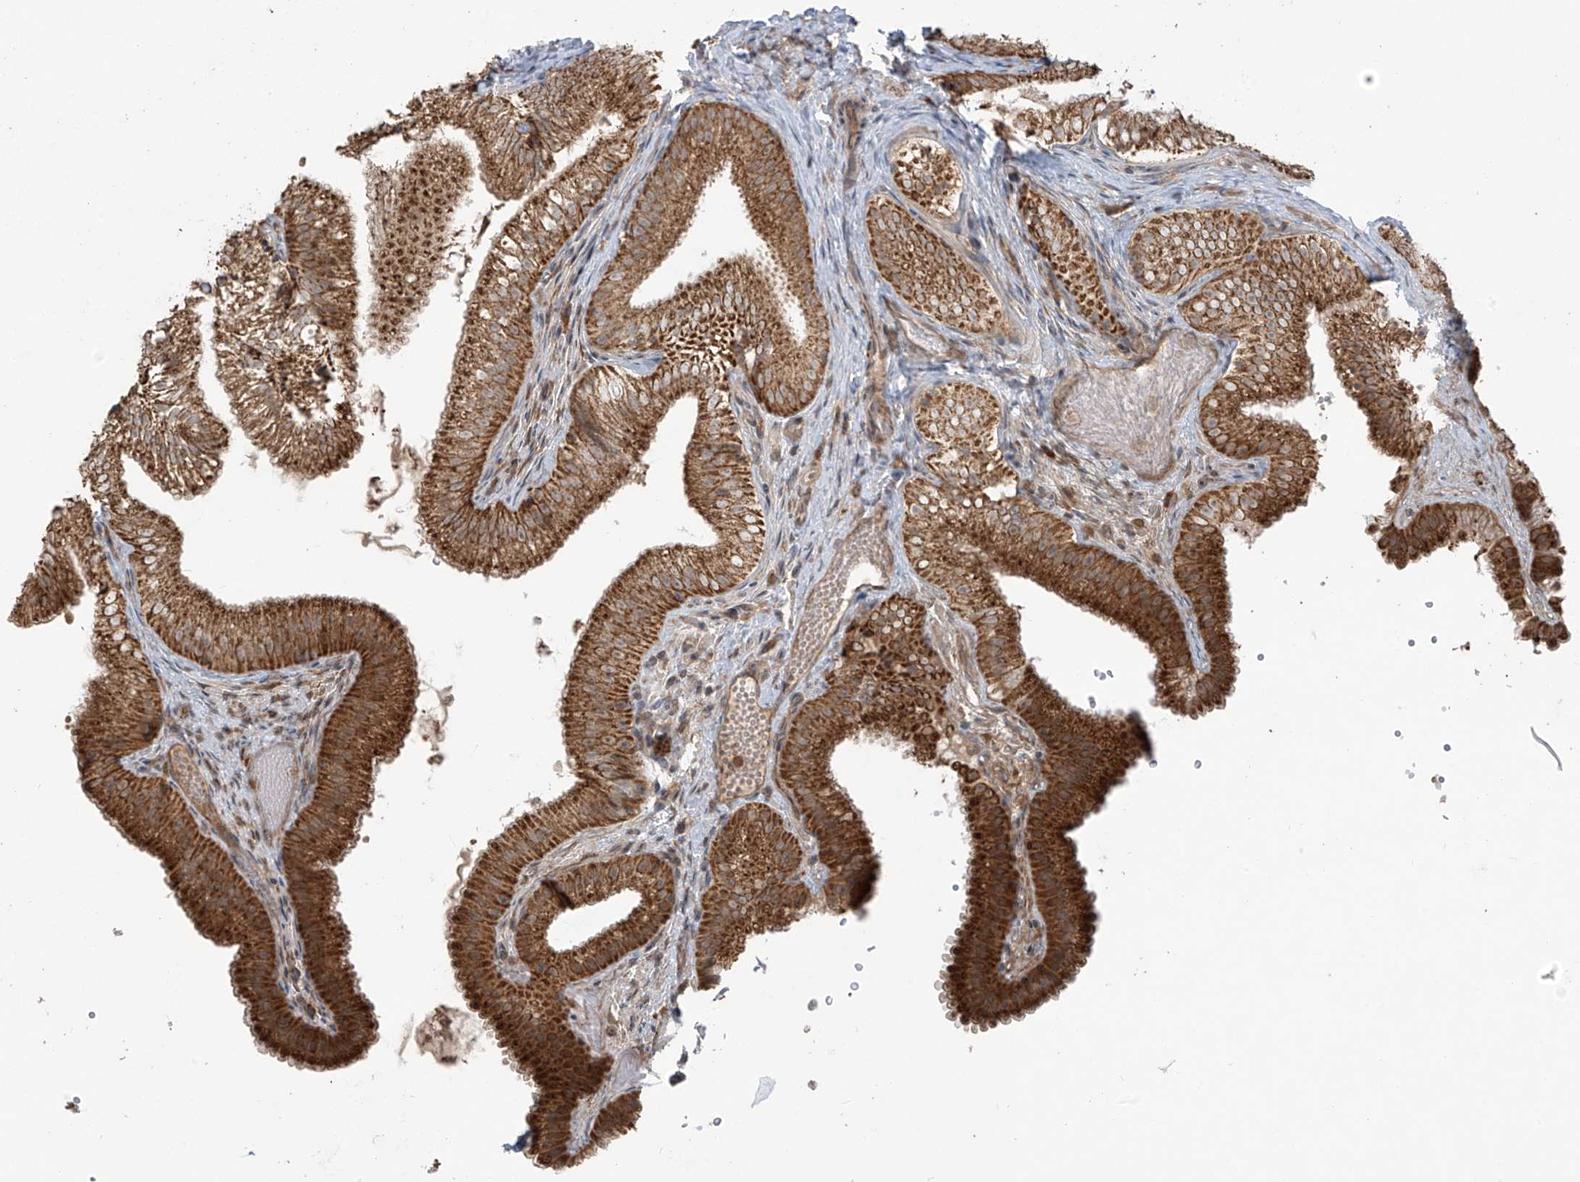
{"staining": {"intensity": "strong", "quantity": ">75%", "location": "cytoplasmic/membranous"}, "tissue": "gallbladder", "cell_type": "Glandular cells", "image_type": "normal", "snomed": [{"axis": "morphology", "description": "Normal tissue, NOS"}, {"axis": "topography", "description": "Gallbladder"}], "caption": "Glandular cells exhibit high levels of strong cytoplasmic/membranous expression in approximately >75% of cells in normal gallbladder.", "gene": "KATNIP", "patient": {"sex": "female", "age": 30}}